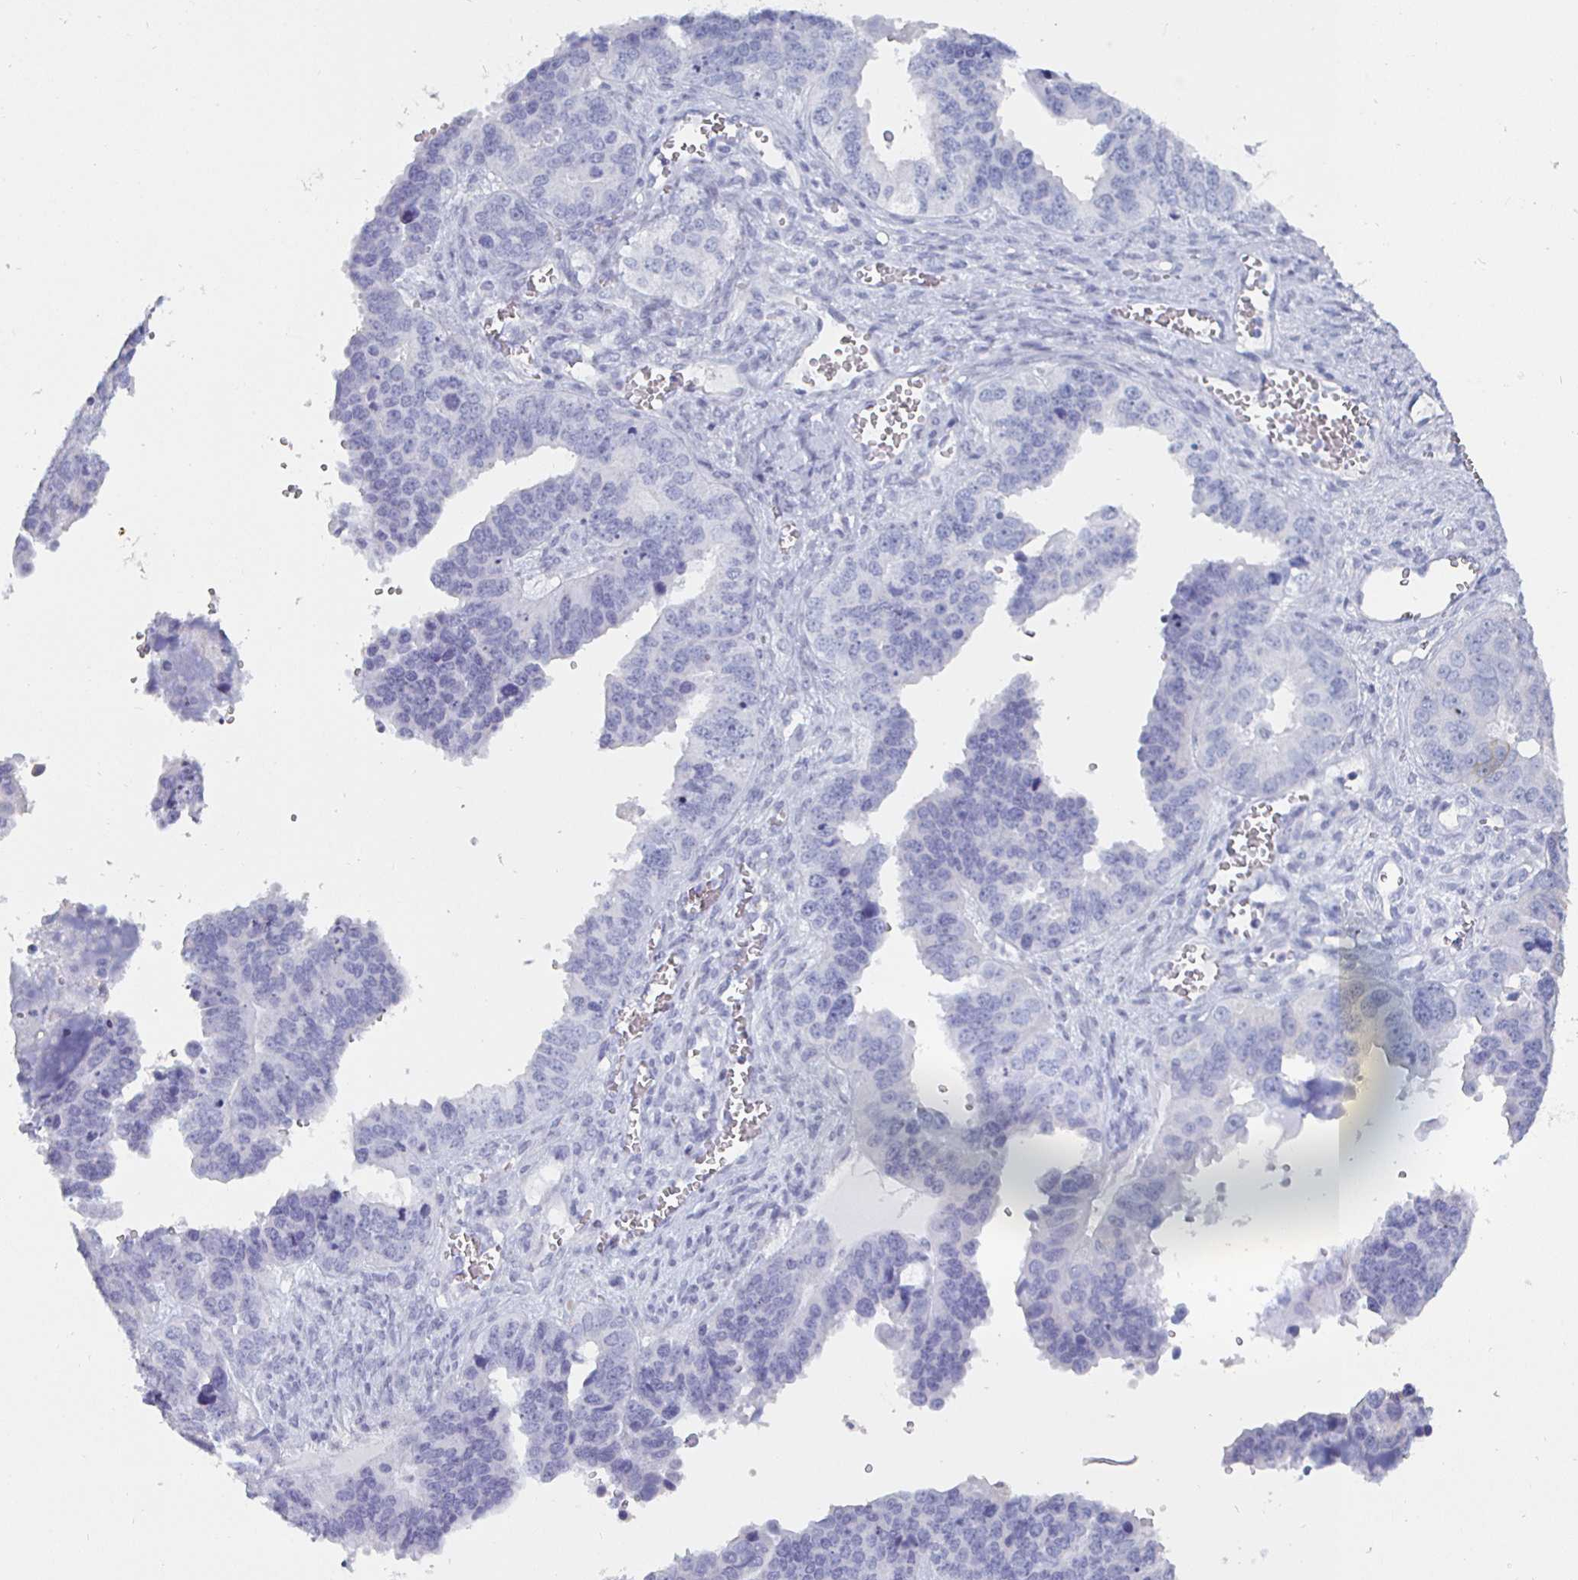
{"staining": {"intensity": "negative", "quantity": "none", "location": "none"}, "tissue": "ovarian cancer", "cell_type": "Tumor cells", "image_type": "cancer", "snomed": [{"axis": "morphology", "description": "Cystadenocarcinoma, serous, NOS"}, {"axis": "topography", "description": "Ovary"}], "caption": "A photomicrograph of ovarian serous cystadenocarcinoma stained for a protein displays no brown staining in tumor cells.", "gene": "ENPP1", "patient": {"sex": "female", "age": 76}}